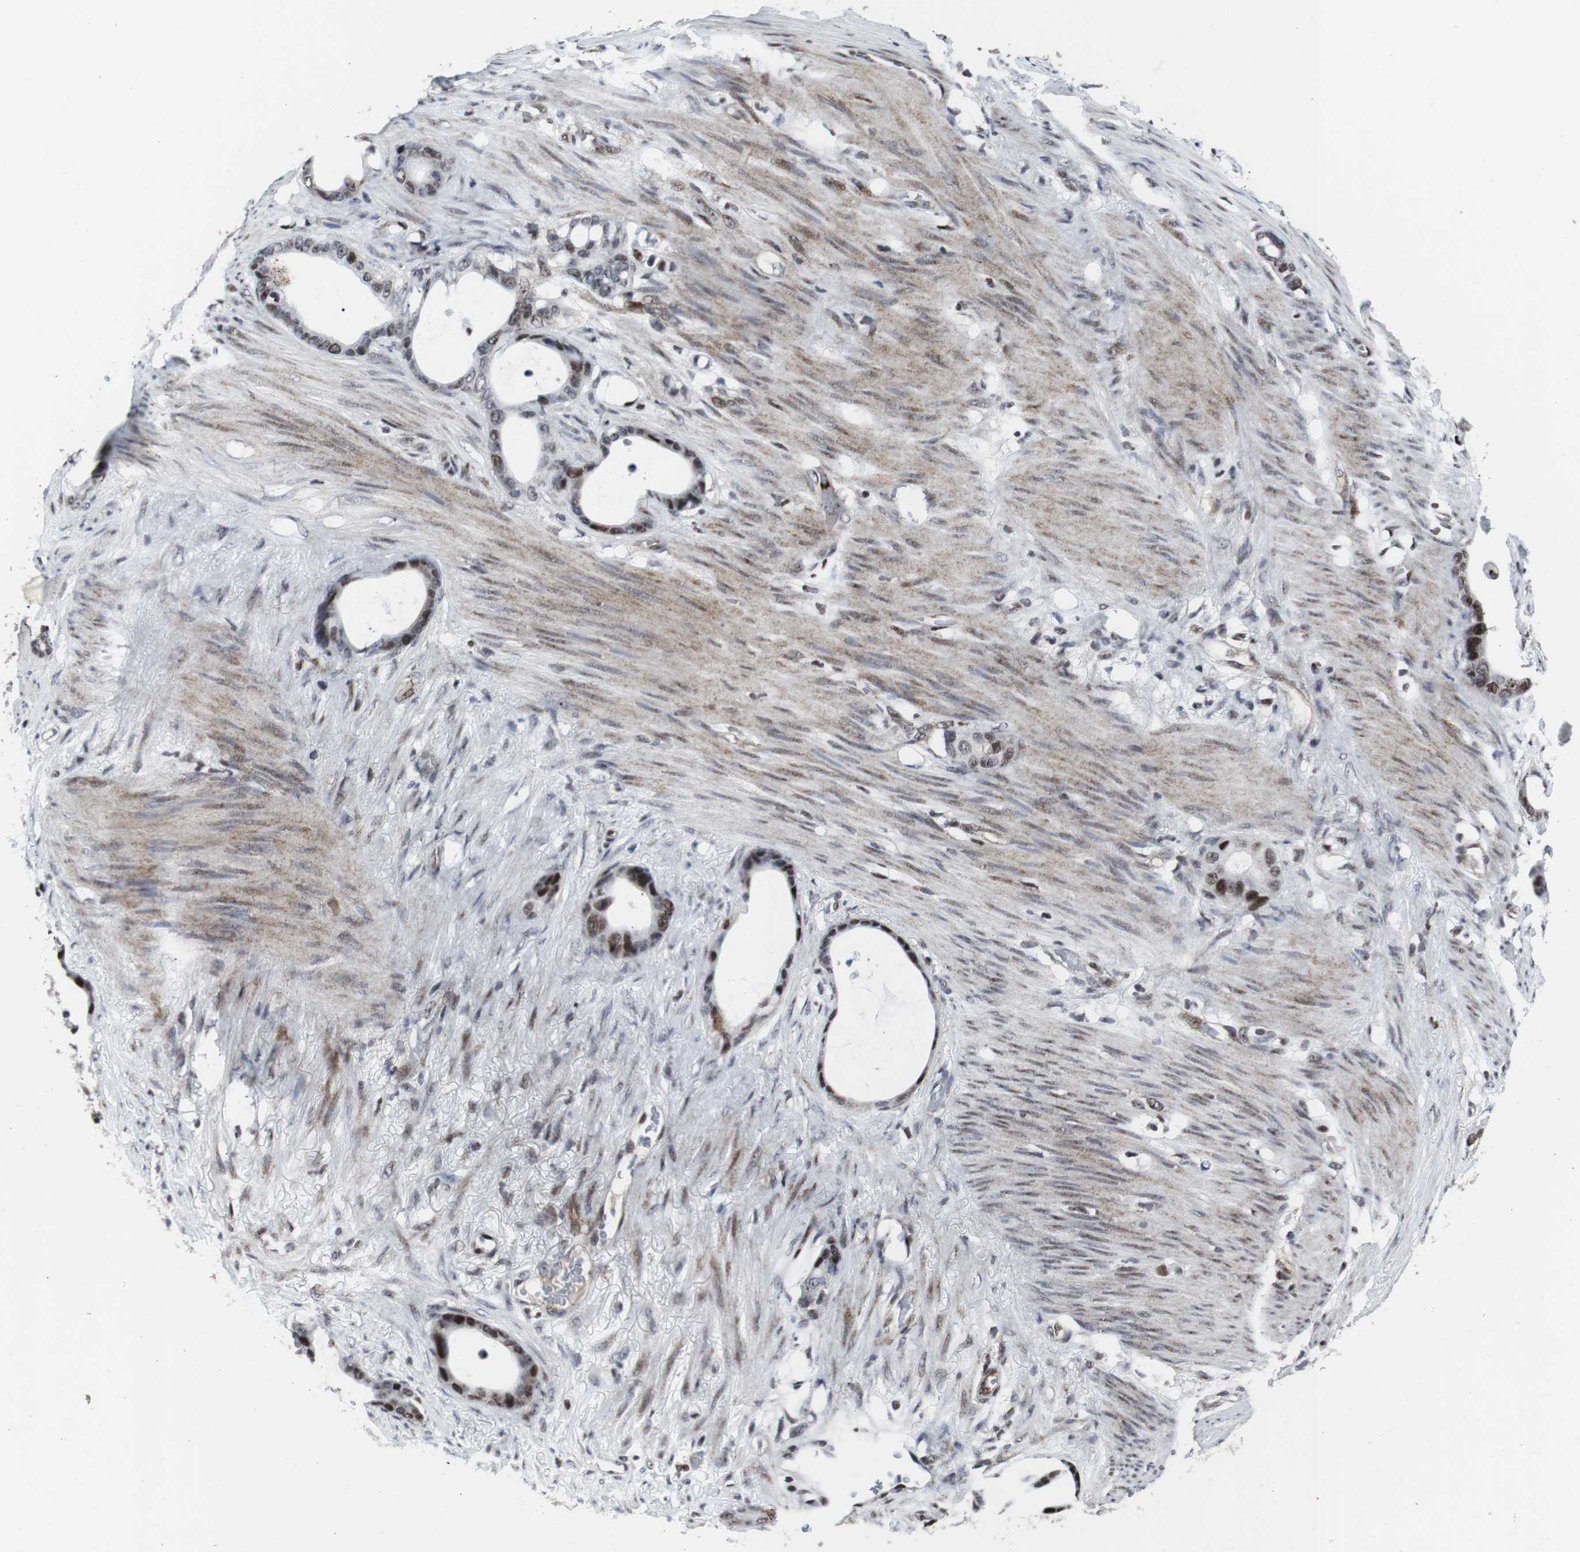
{"staining": {"intensity": "moderate", "quantity": "25%-75%", "location": "nuclear"}, "tissue": "stomach cancer", "cell_type": "Tumor cells", "image_type": "cancer", "snomed": [{"axis": "morphology", "description": "Adenocarcinoma, NOS"}, {"axis": "topography", "description": "Stomach"}], "caption": "Protein staining exhibits moderate nuclear expression in approximately 25%-75% of tumor cells in stomach cancer.", "gene": "MLH1", "patient": {"sex": "female", "age": 75}}